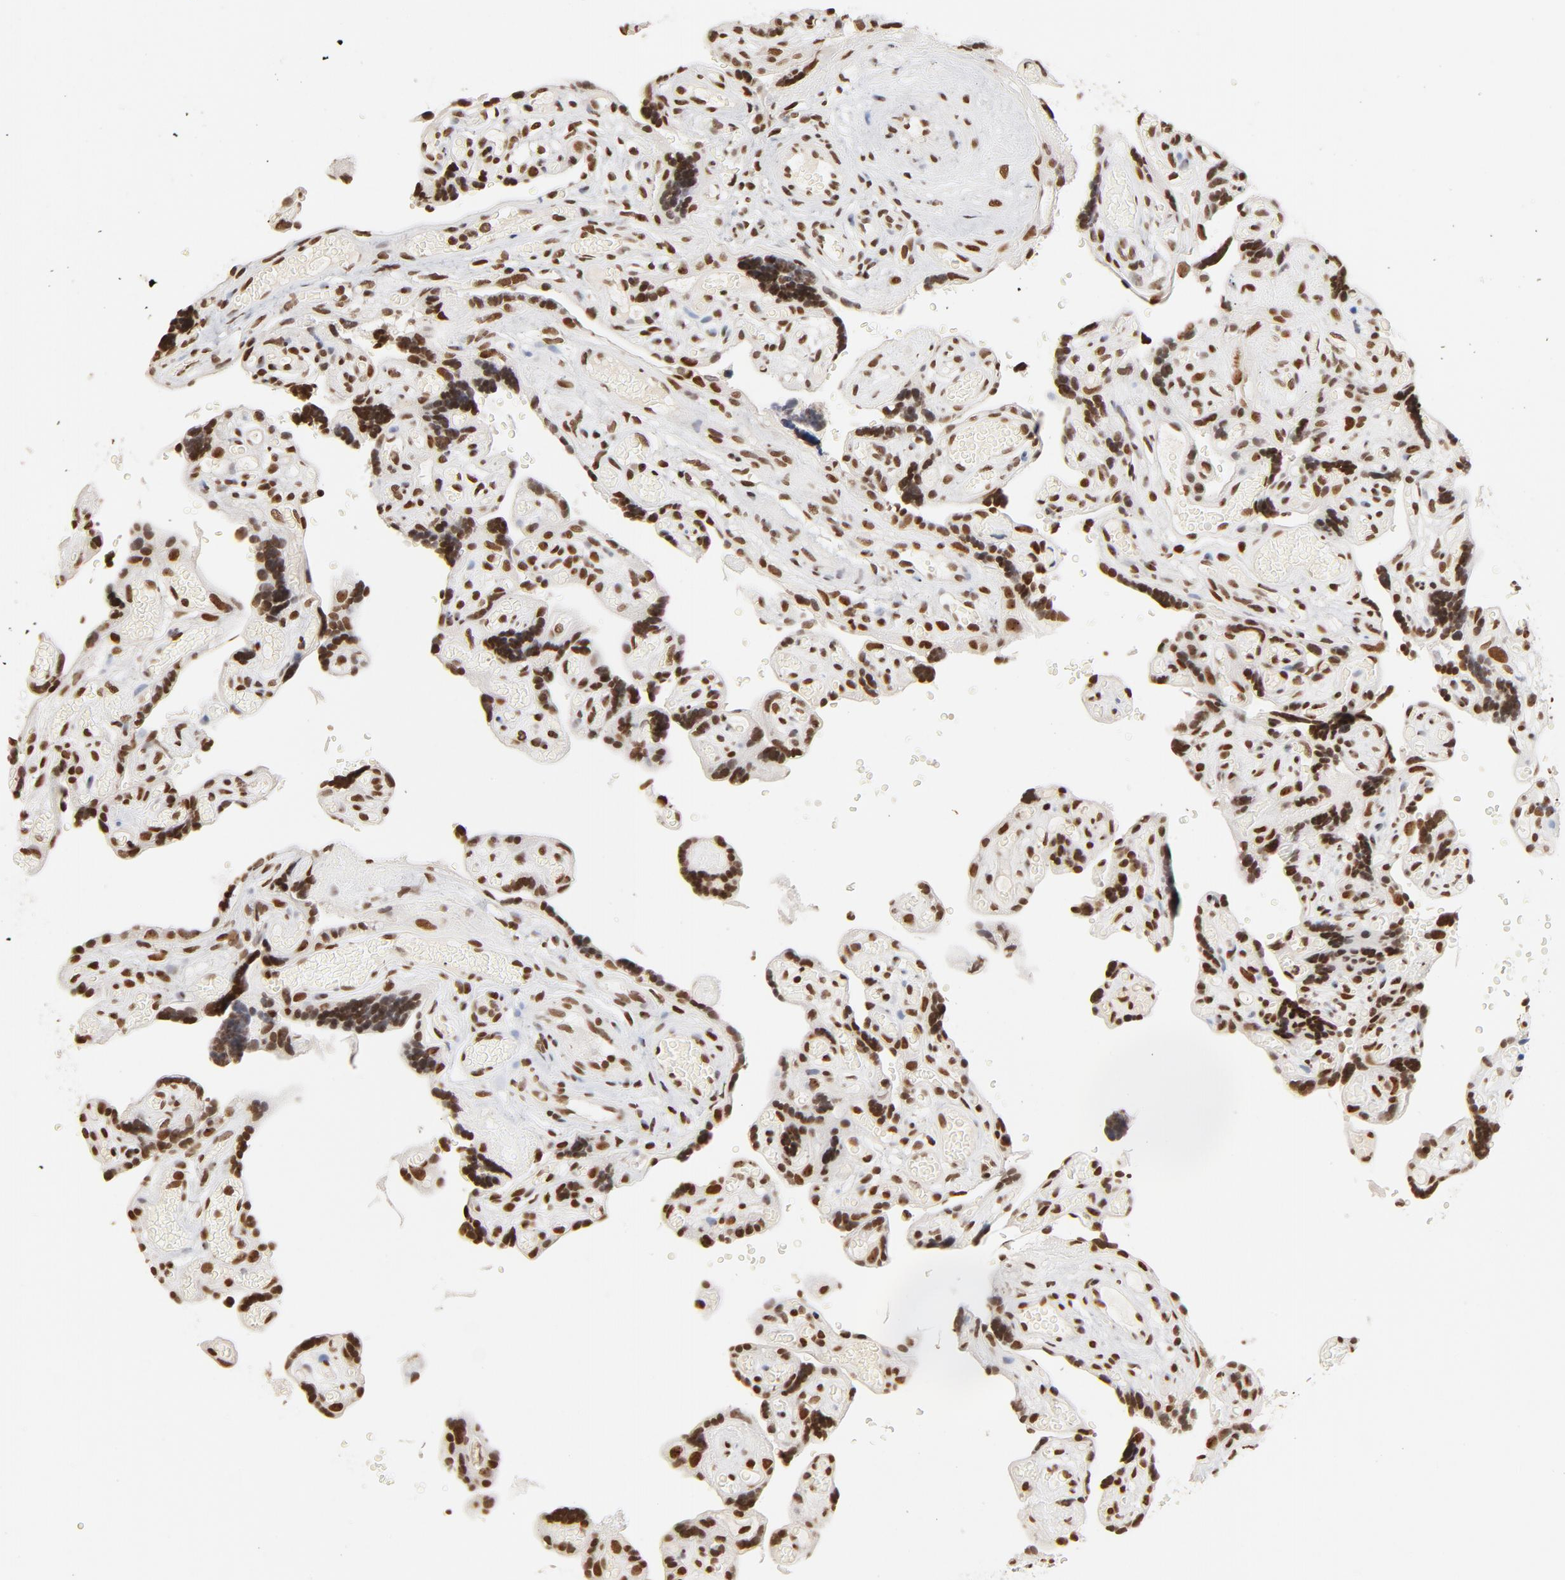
{"staining": {"intensity": "strong", "quantity": ">75%", "location": "nuclear"}, "tissue": "placenta", "cell_type": "Decidual cells", "image_type": "normal", "snomed": [{"axis": "morphology", "description": "Normal tissue, NOS"}, {"axis": "topography", "description": "Placenta"}], "caption": "Immunohistochemistry (IHC) photomicrograph of unremarkable human placenta stained for a protein (brown), which shows high levels of strong nuclear positivity in approximately >75% of decidual cells.", "gene": "TP53BP1", "patient": {"sex": "female", "age": 30}}